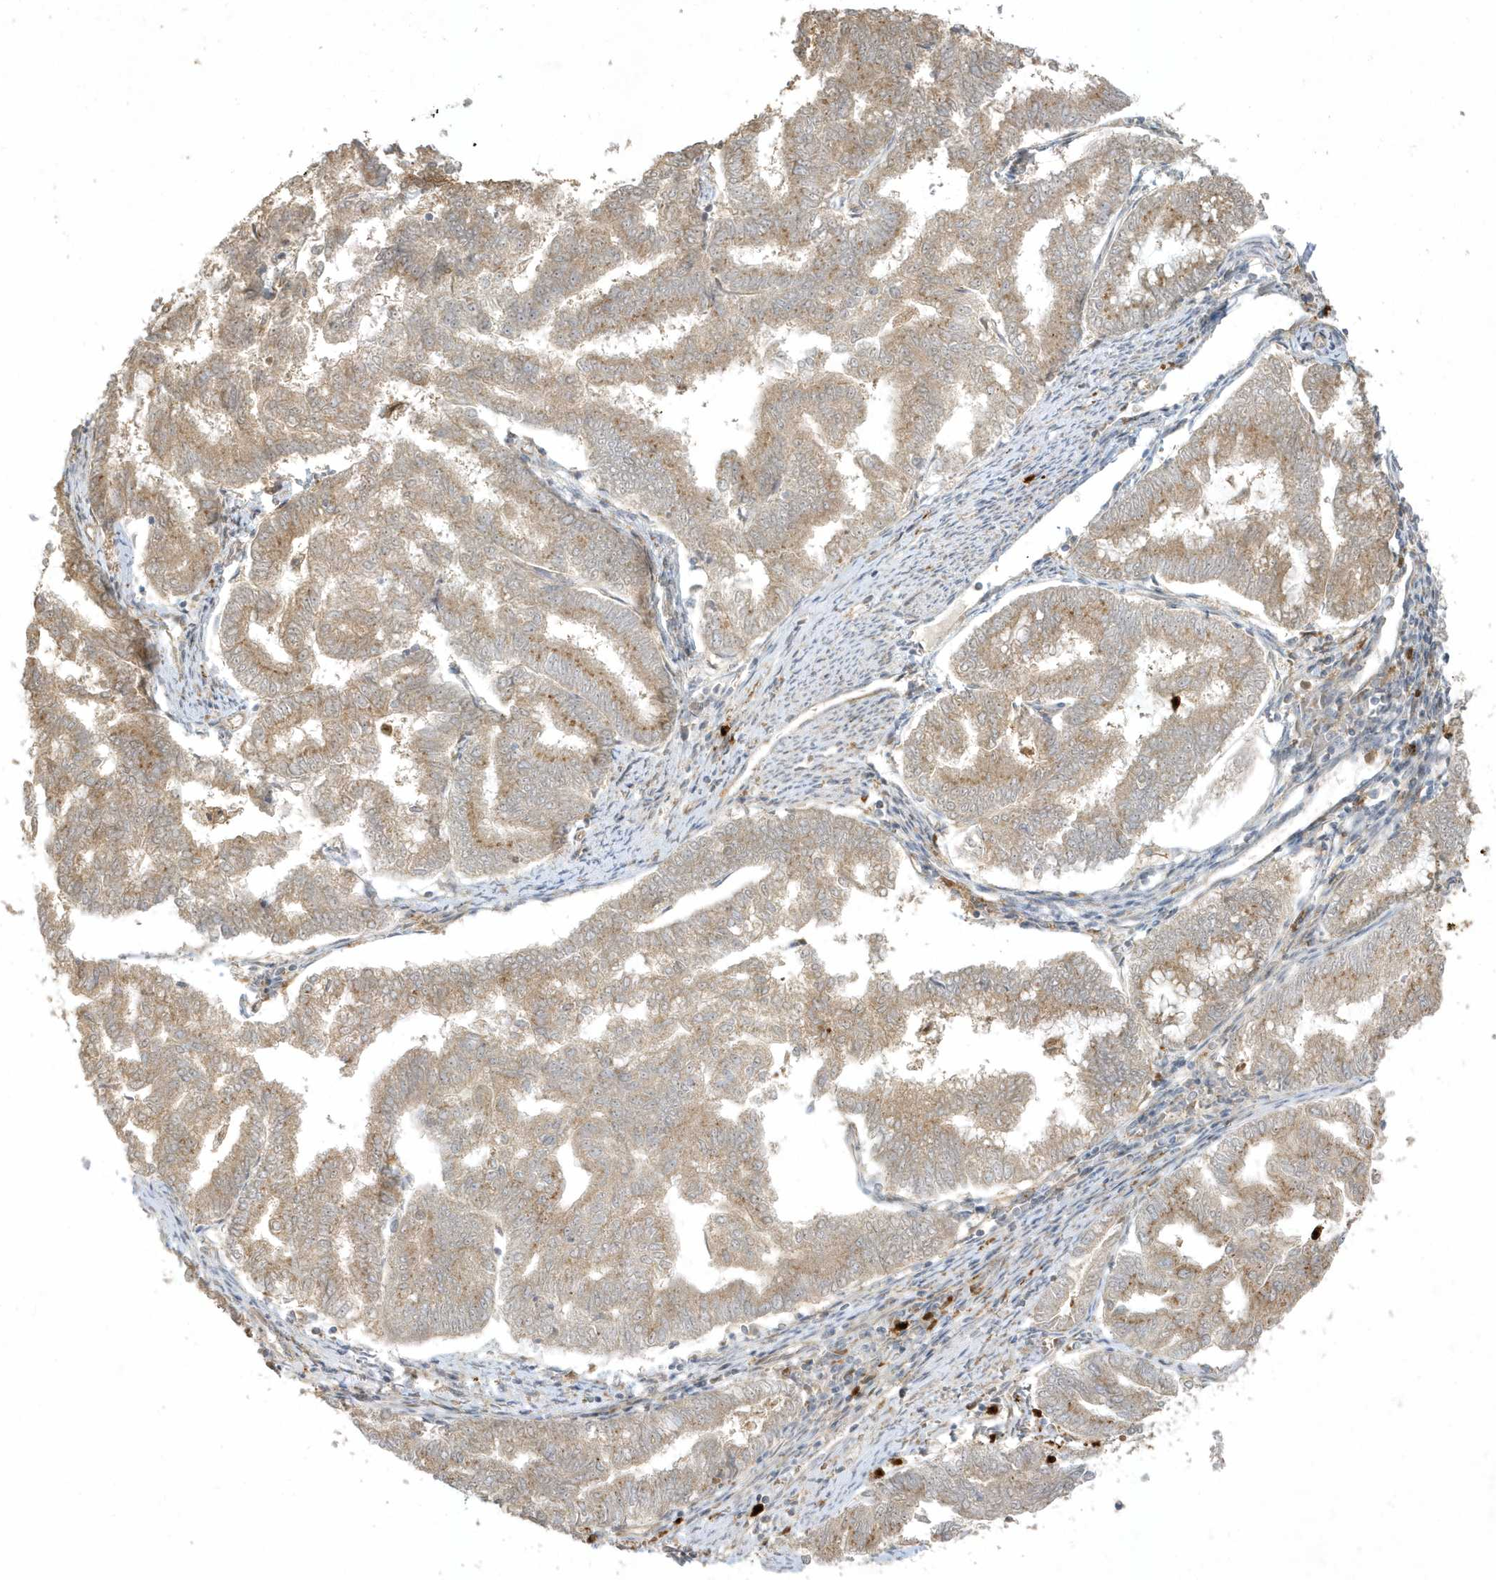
{"staining": {"intensity": "moderate", "quantity": "25%-75%", "location": "cytoplasmic/membranous"}, "tissue": "endometrial cancer", "cell_type": "Tumor cells", "image_type": "cancer", "snomed": [{"axis": "morphology", "description": "Adenocarcinoma, NOS"}, {"axis": "topography", "description": "Endometrium"}], "caption": "Approximately 25%-75% of tumor cells in endometrial adenocarcinoma show moderate cytoplasmic/membranous protein expression as visualized by brown immunohistochemical staining.", "gene": "IFT57", "patient": {"sex": "female", "age": 79}}